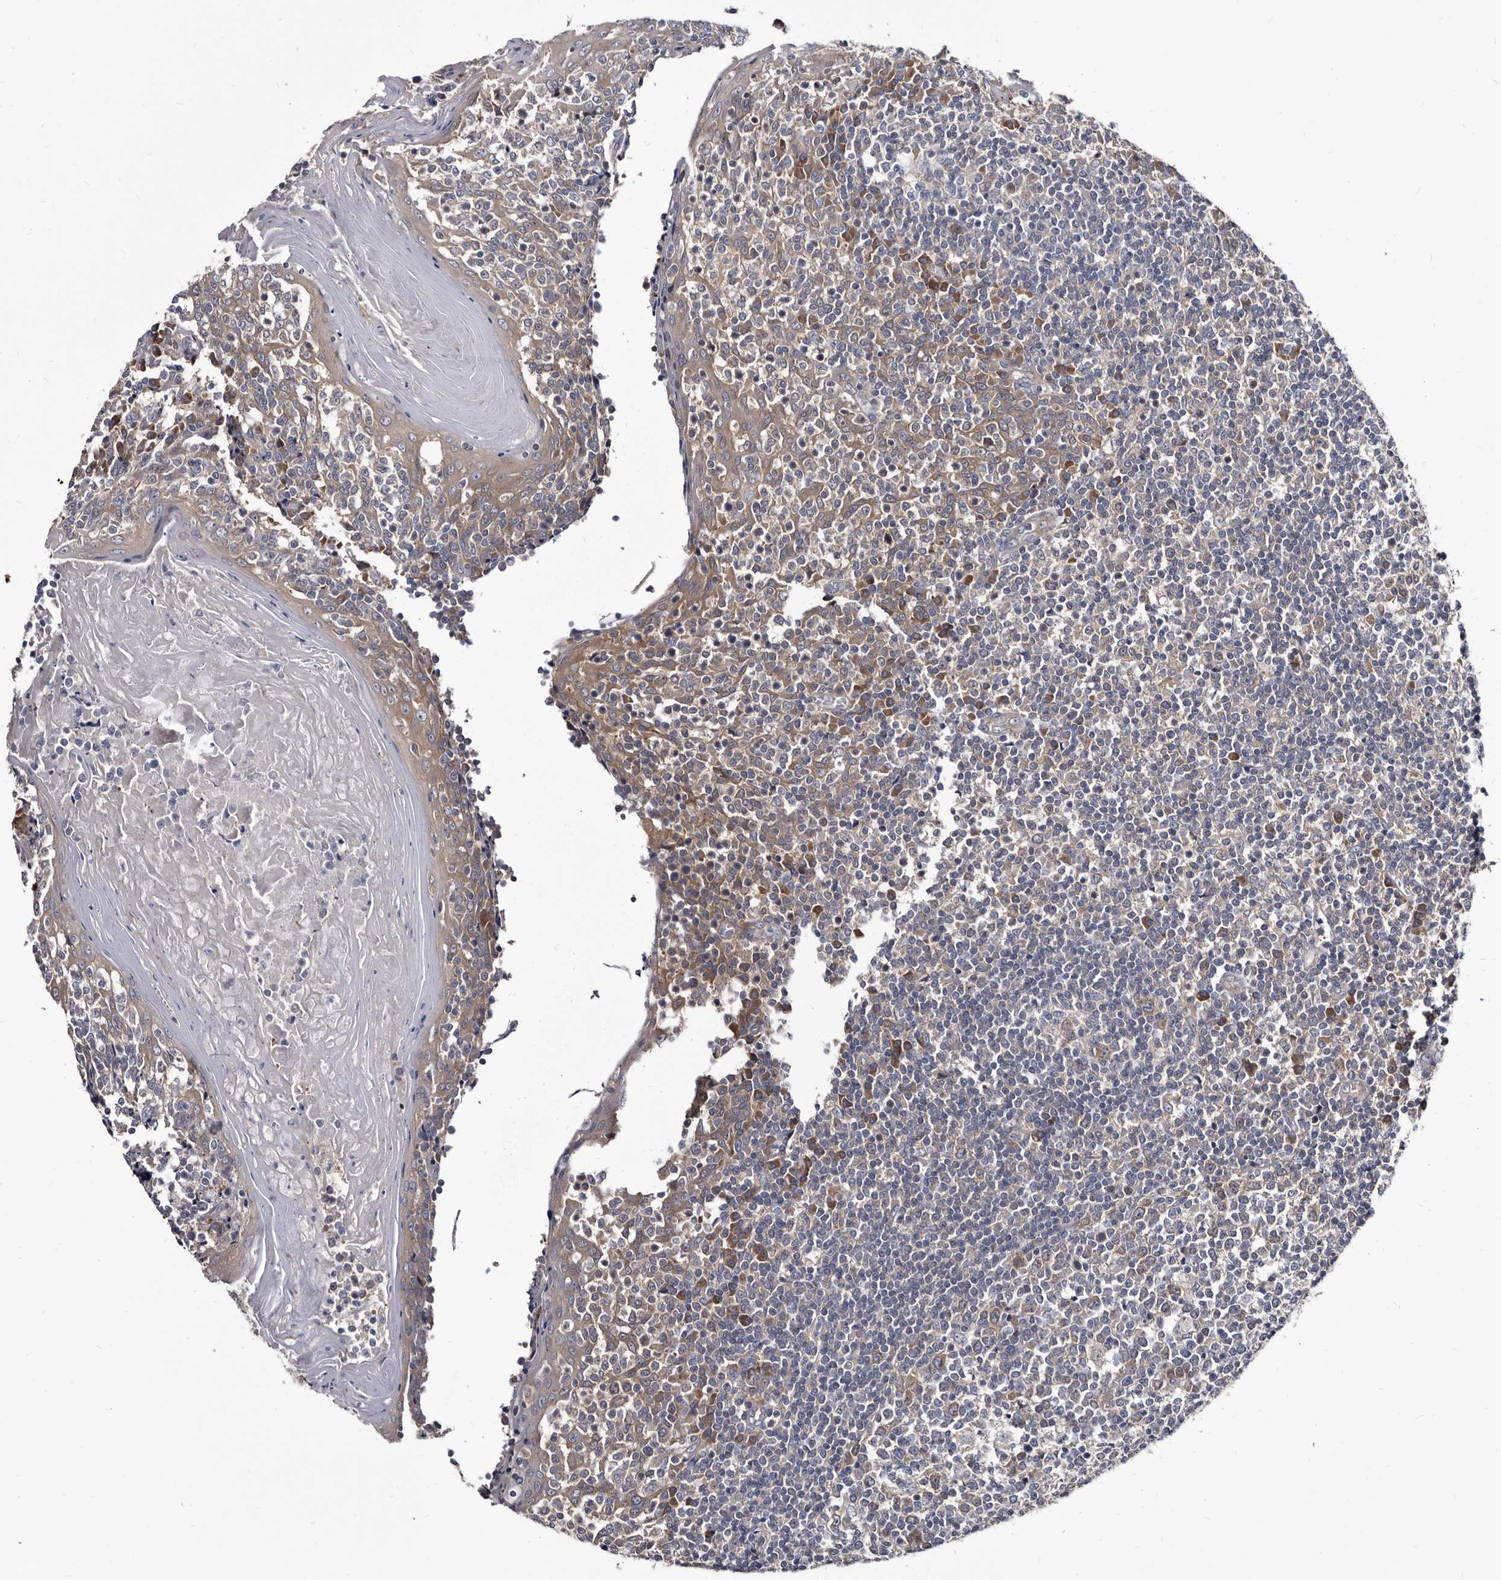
{"staining": {"intensity": "moderate", "quantity": "<25%", "location": "cytoplasmic/membranous"}, "tissue": "tonsil", "cell_type": "Germinal center cells", "image_type": "normal", "snomed": [{"axis": "morphology", "description": "Normal tissue, NOS"}, {"axis": "topography", "description": "Tonsil"}], "caption": "Moderate cytoplasmic/membranous protein positivity is appreciated in about <25% of germinal center cells in tonsil. The protein is stained brown, and the nuclei are stained in blue (DAB IHC with brightfield microscopy, high magnification).", "gene": "ABCF2", "patient": {"sex": "female", "age": 19}}